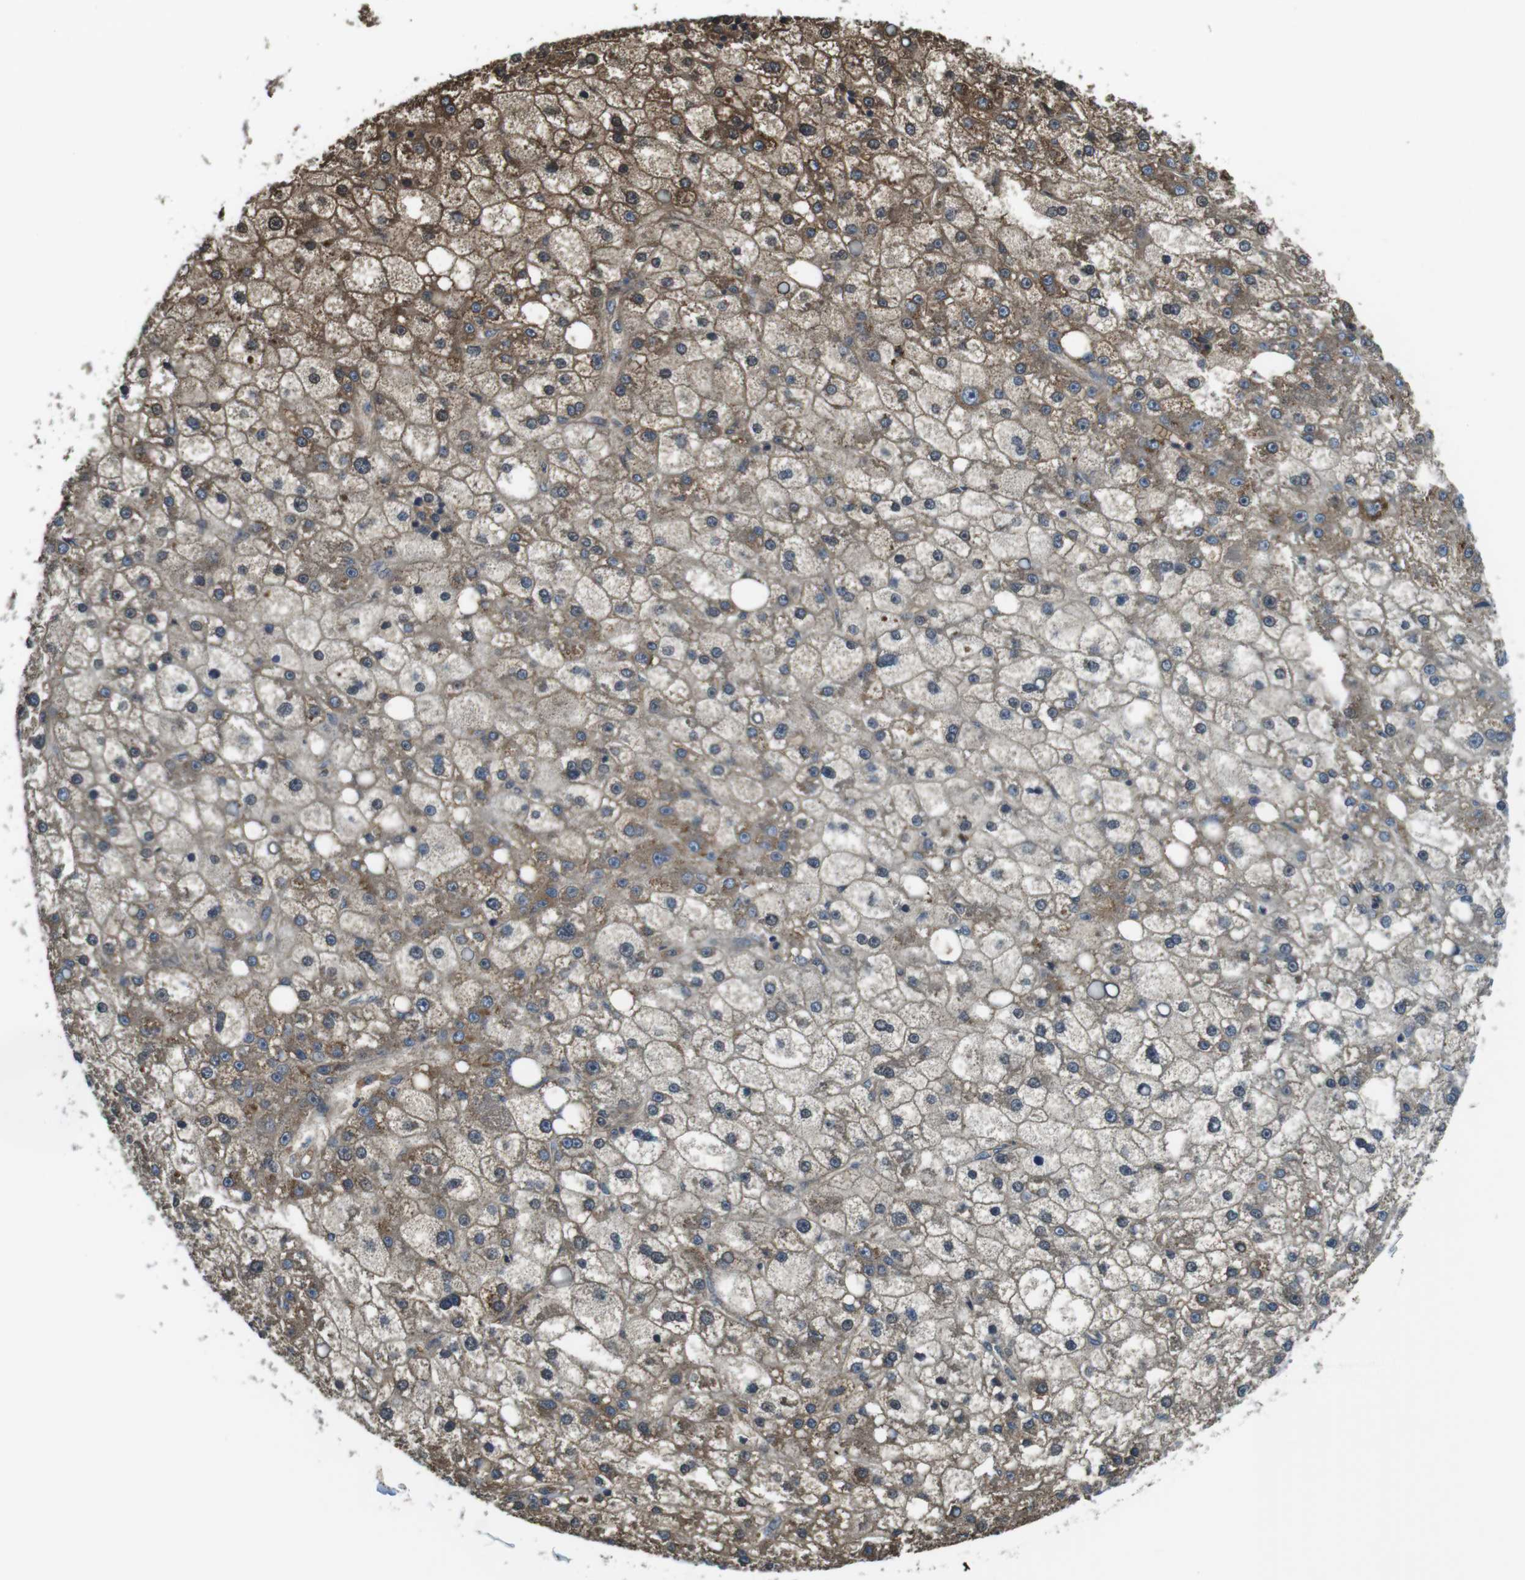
{"staining": {"intensity": "moderate", "quantity": "25%-75%", "location": "cytoplasmic/membranous"}, "tissue": "liver cancer", "cell_type": "Tumor cells", "image_type": "cancer", "snomed": [{"axis": "morphology", "description": "Carcinoma, Hepatocellular, NOS"}, {"axis": "topography", "description": "Liver"}], "caption": "Immunohistochemistry (DAB) staining of human liver cancer shows moderate cytoplasmic/membranous protein expression in approximately 25%-75% of tumor cells.", "gene": "LRRC3B", "patient": {"sex": "male", "age": 67}}